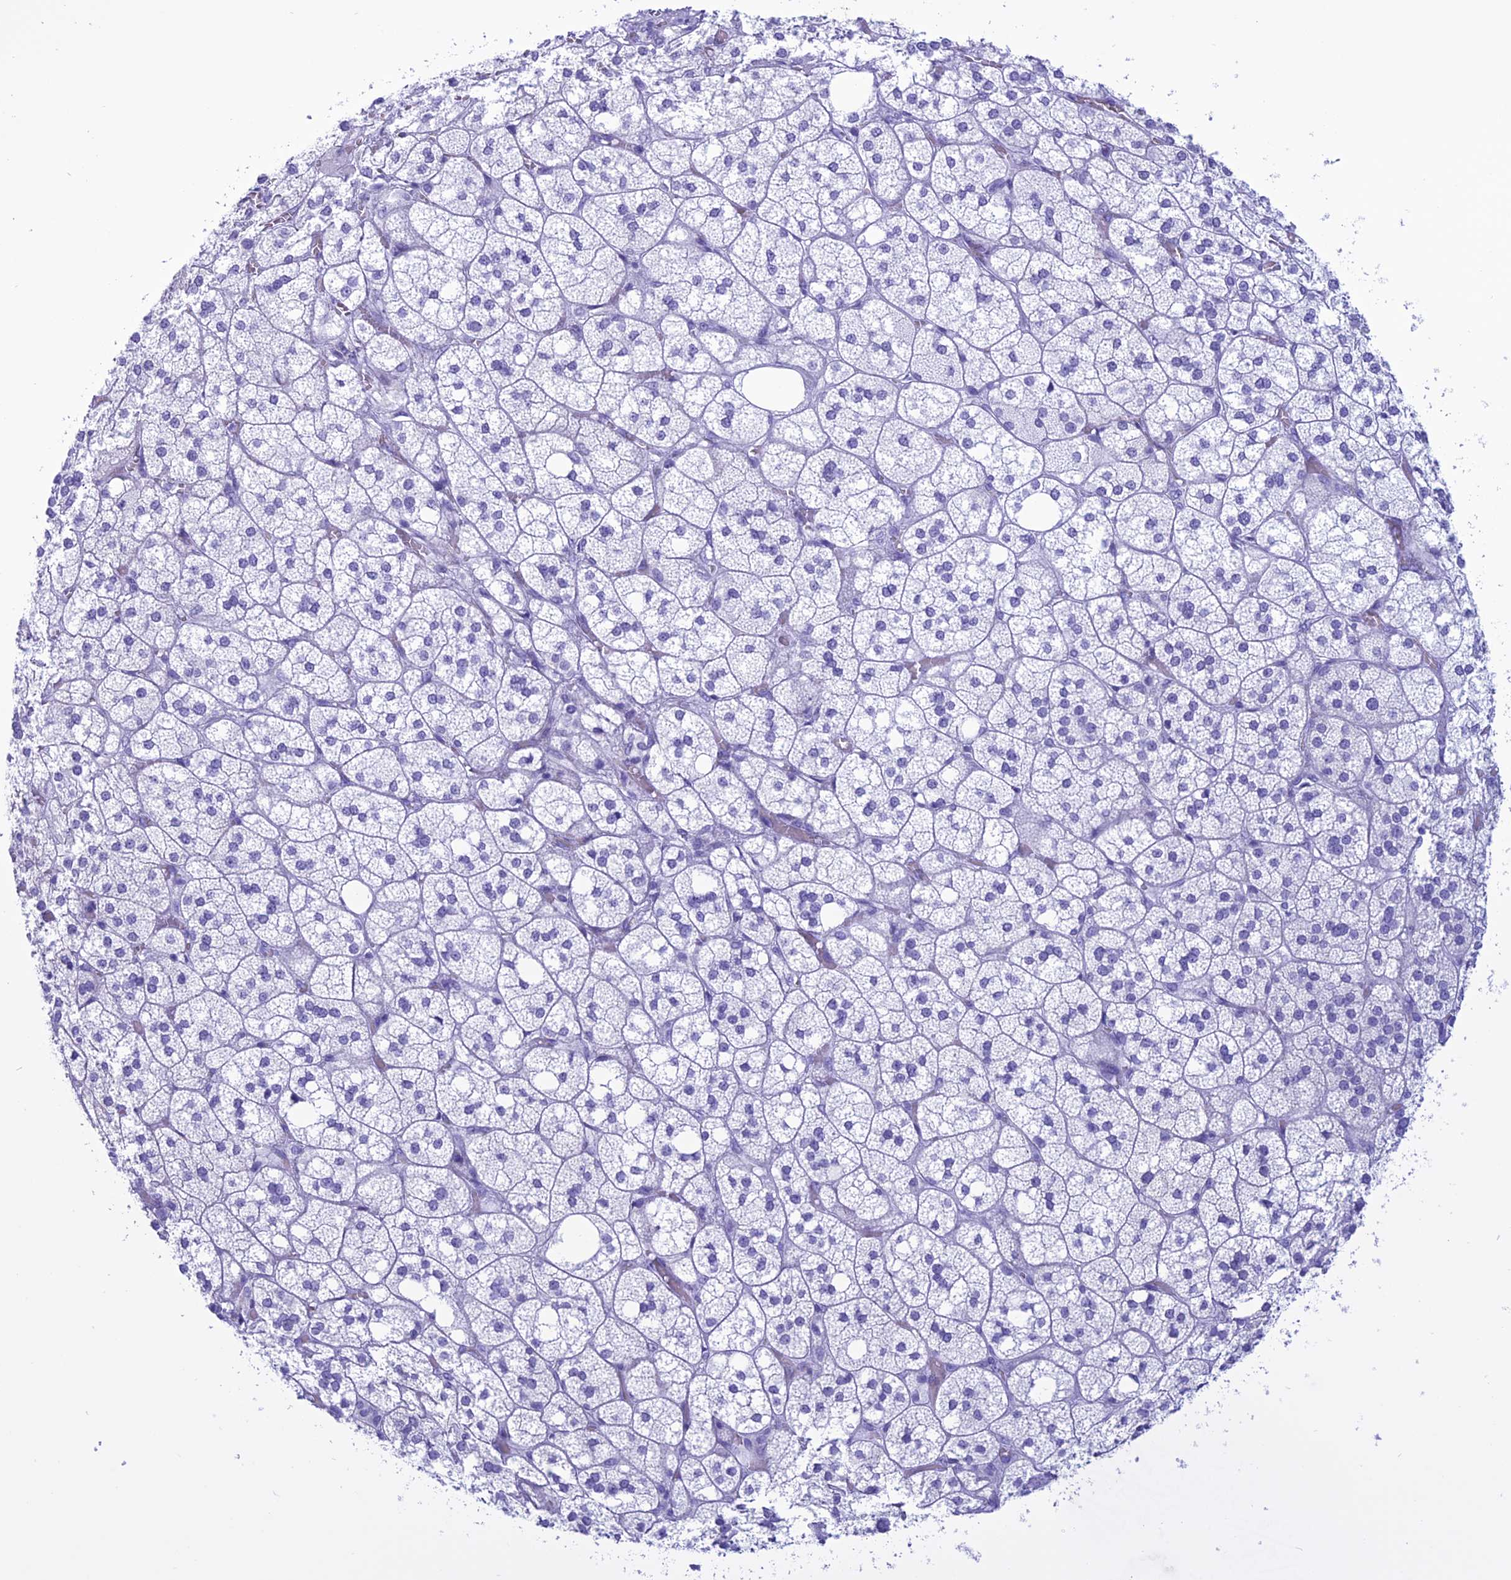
{"staining": {"intensity": "negative", "quantity": "none", "location": "none"}, "tissue": "adrenal gland", "cell_type": "Glandular cells", "image_type": "normal", "snomed": [{"axis": "morphology", "description": "Normal tissue, NOS"}, {"axis": "topography", "description": "Adrenal gland"}], "caption": "Normal adrenal gland was stained to show a protein in brown. There is no significant positivity in glandular cells.", "gene": "MZB1", "patient": {"sex": "male", "age": 61}}